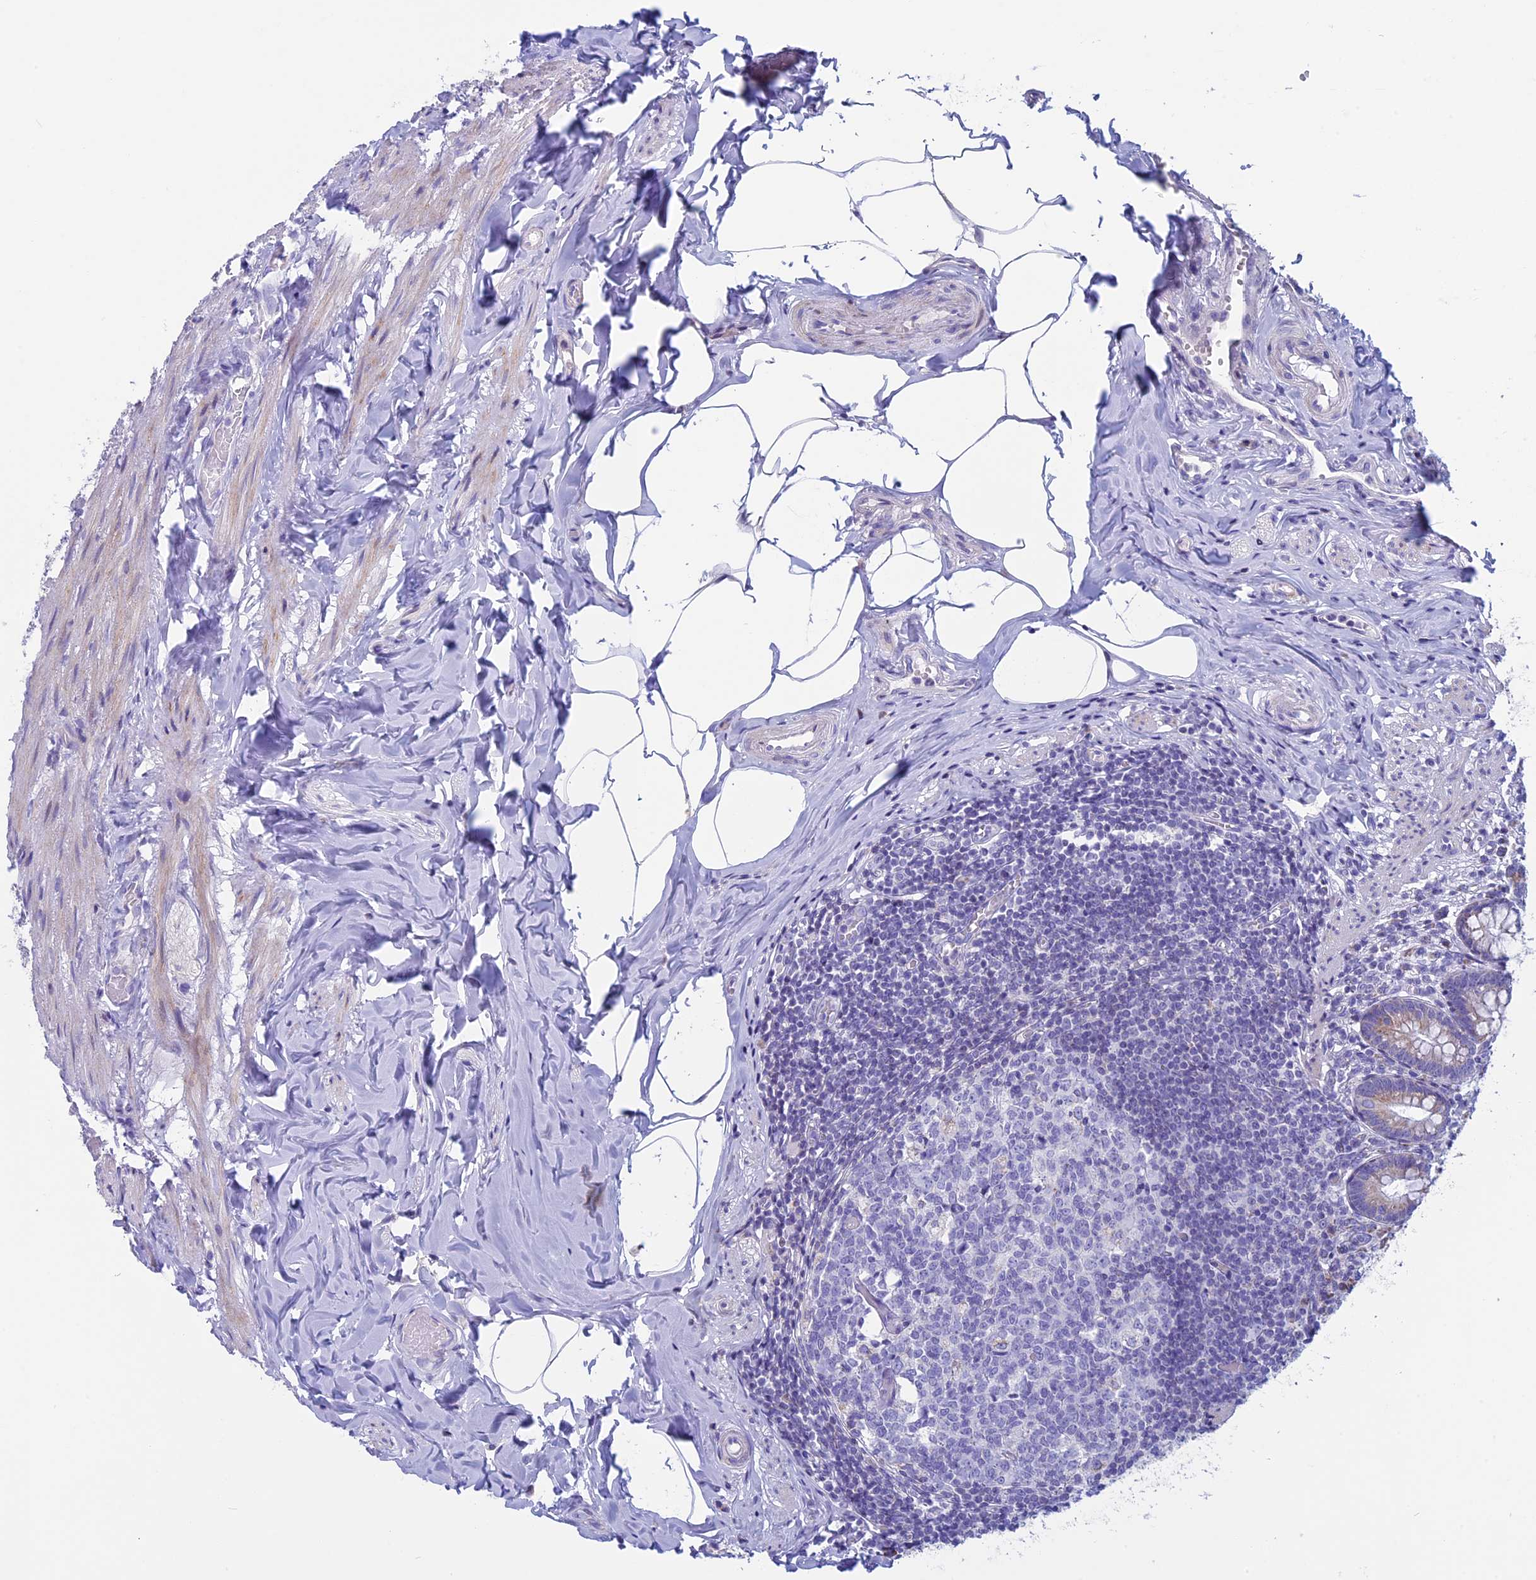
{"staining": {"intensity": "moderate", "quantity": "25%-75%", "location": "cytoplasmic/membranous"}, "tissue": "appendix", "cell_type": "Glandular cells", "image_type": "normal", "snomed": [{"axis": "morphology", "description": "Normal tissue, NOS"}, {"axis": "topography", "description": "Appendix"}], "caption": "Glandular cells display medium levels of moderate cytoplasmic/membranous staining in approximately 25%-75% of cells in unremarkable human appendix. (Brightfield microscopy of DAB IHC at high magnification).", "gene": "ZNF563", "patient": {"sex": "male", "age": 55}}